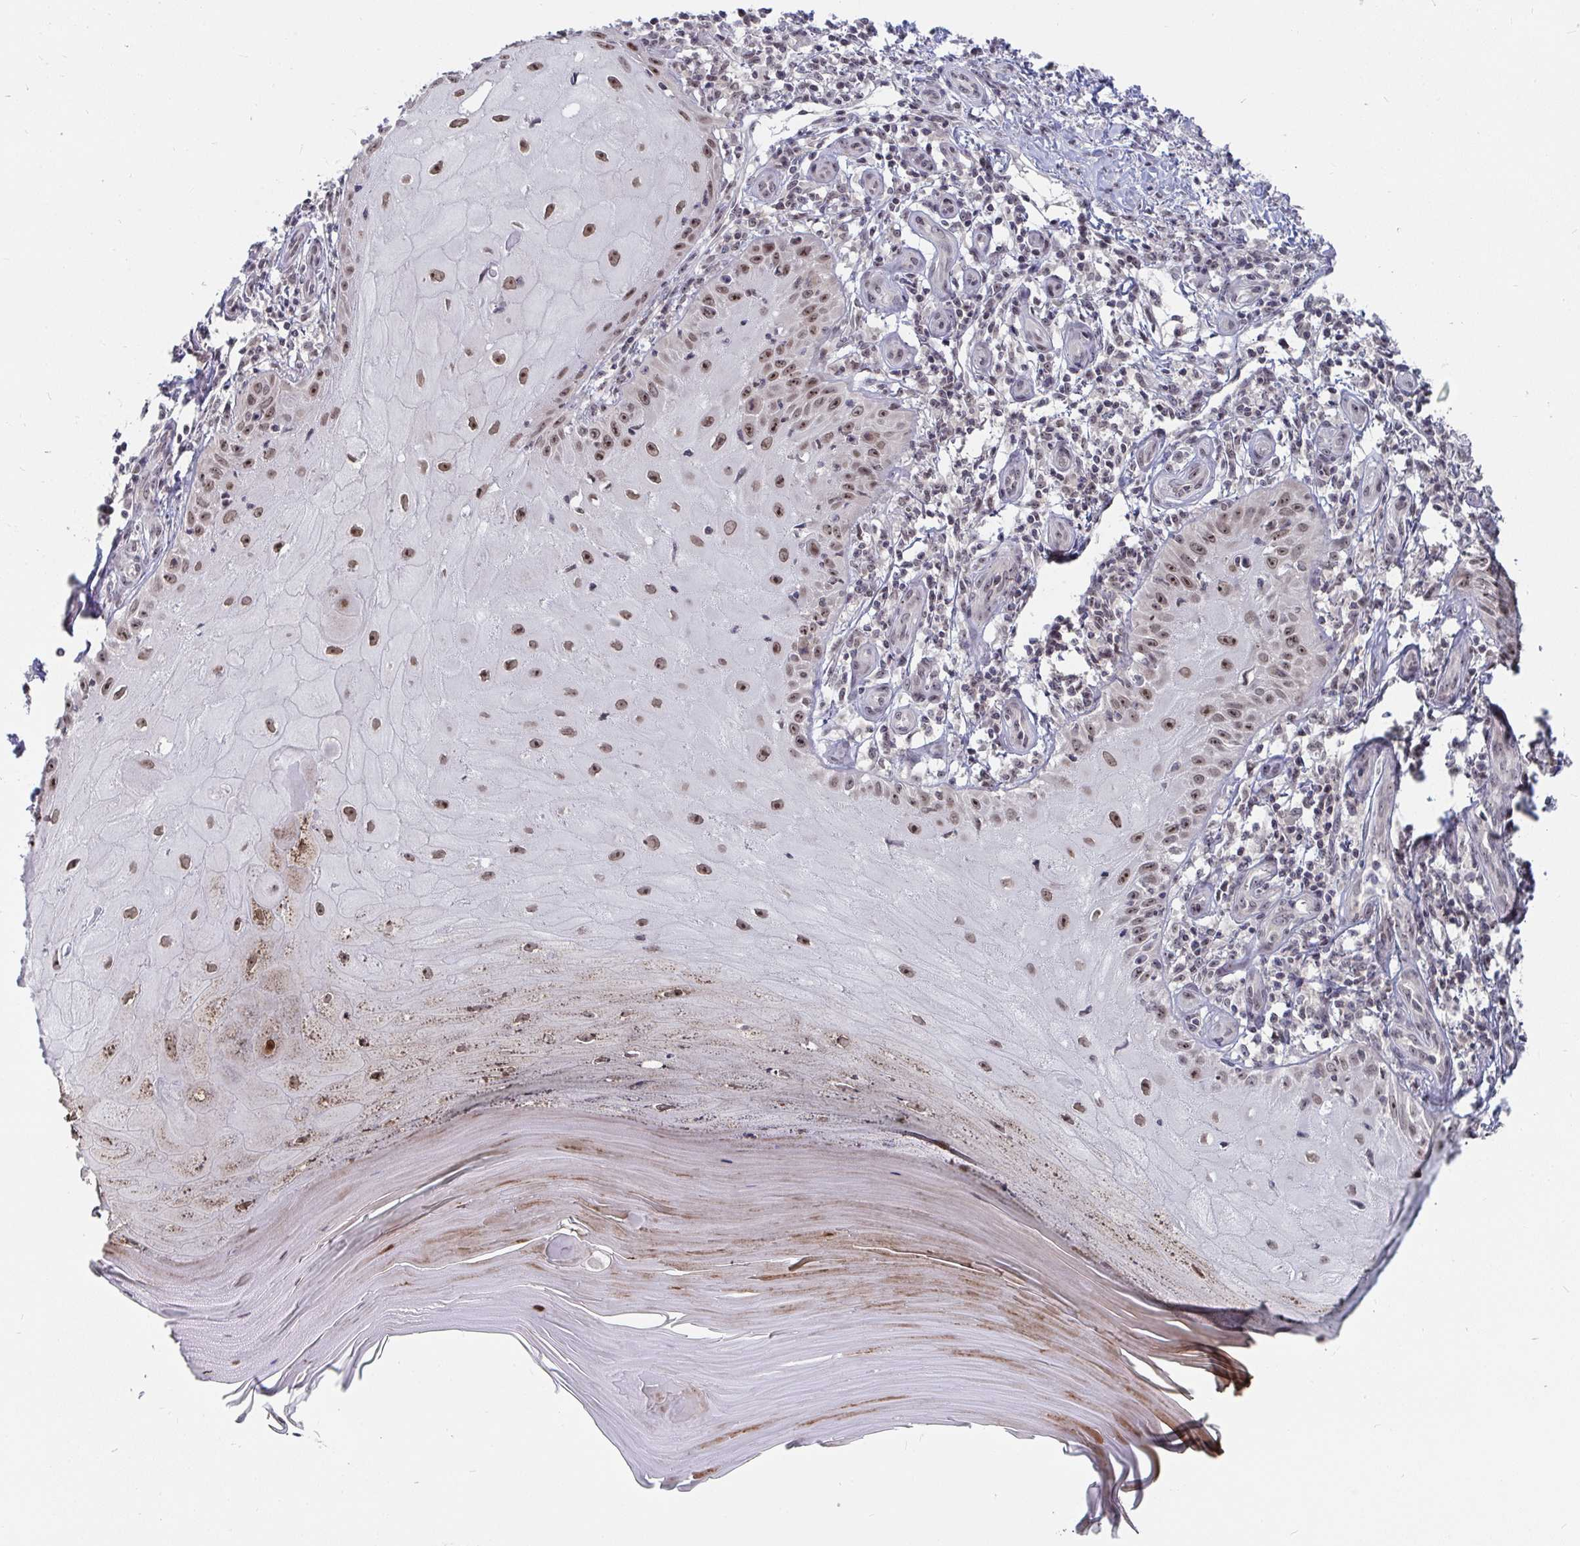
{"staining": {"intensity": "moderate", "quantity": ">75%", "location": "nuclear"}, "tissue": "skin cancer", "cell_type": "Tumor cells", "image_type": "cancer", "snomed": [{"axis": "morphology", "description": "Squamous cell carcinoma, NOS"}, {"axis": "topography", "description": "Skin"}], "caption": "A high-resolution image shows immunohistochemistry staining of skin squamous cell carcinoma, which shows moderate nuclear positivity in approximately >75% of tumor cells.", "gene": "TRIP12", "patient": {"sex": "female", "age": 77}}